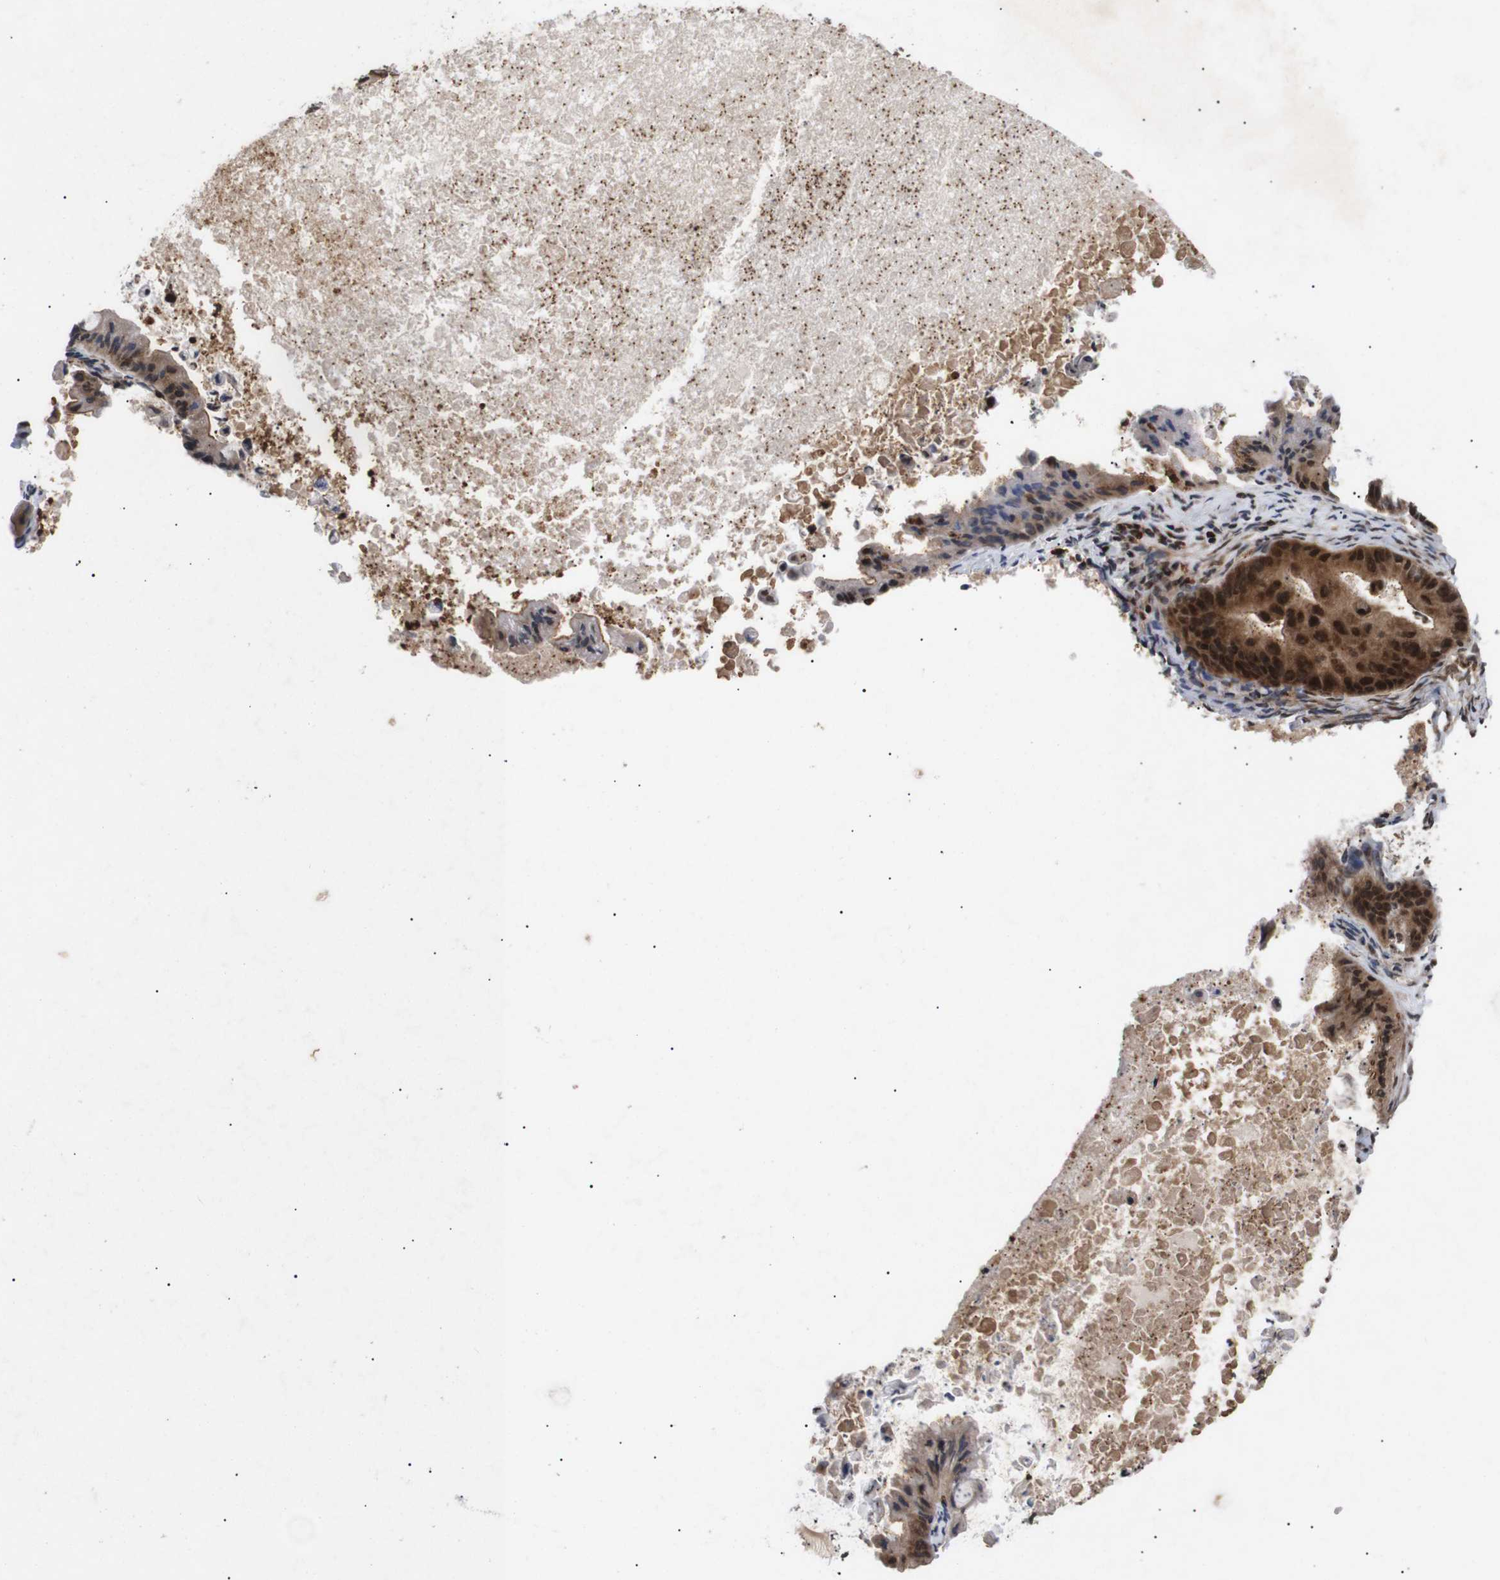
{"staining": {"intensity": "strong", "quantity": ">75%", "location": "cytoplasmic/membranous,nuclear"}, "tissue": "ovarian cancer", "cell_type": "Tumor cells", "image_type": "cancer", "snomed": [{"axis": "morphology", "description": "Cystadenocarcinoma, mucinous, NOS"}, {"axis": "topography", "description": "Ovary"}], "caption": "Immunohistochemistry (IHC) photomicrograph of human mucinous cystadenocarcinoma (ovarian) stained for a protein (brown), which shows high levels of strong cytoplasmic/membranous and nuclear positivity in approximately >75% of tumor cells.", "gene": "KIF23", "patient": {"sex": "female", "age": 37}}